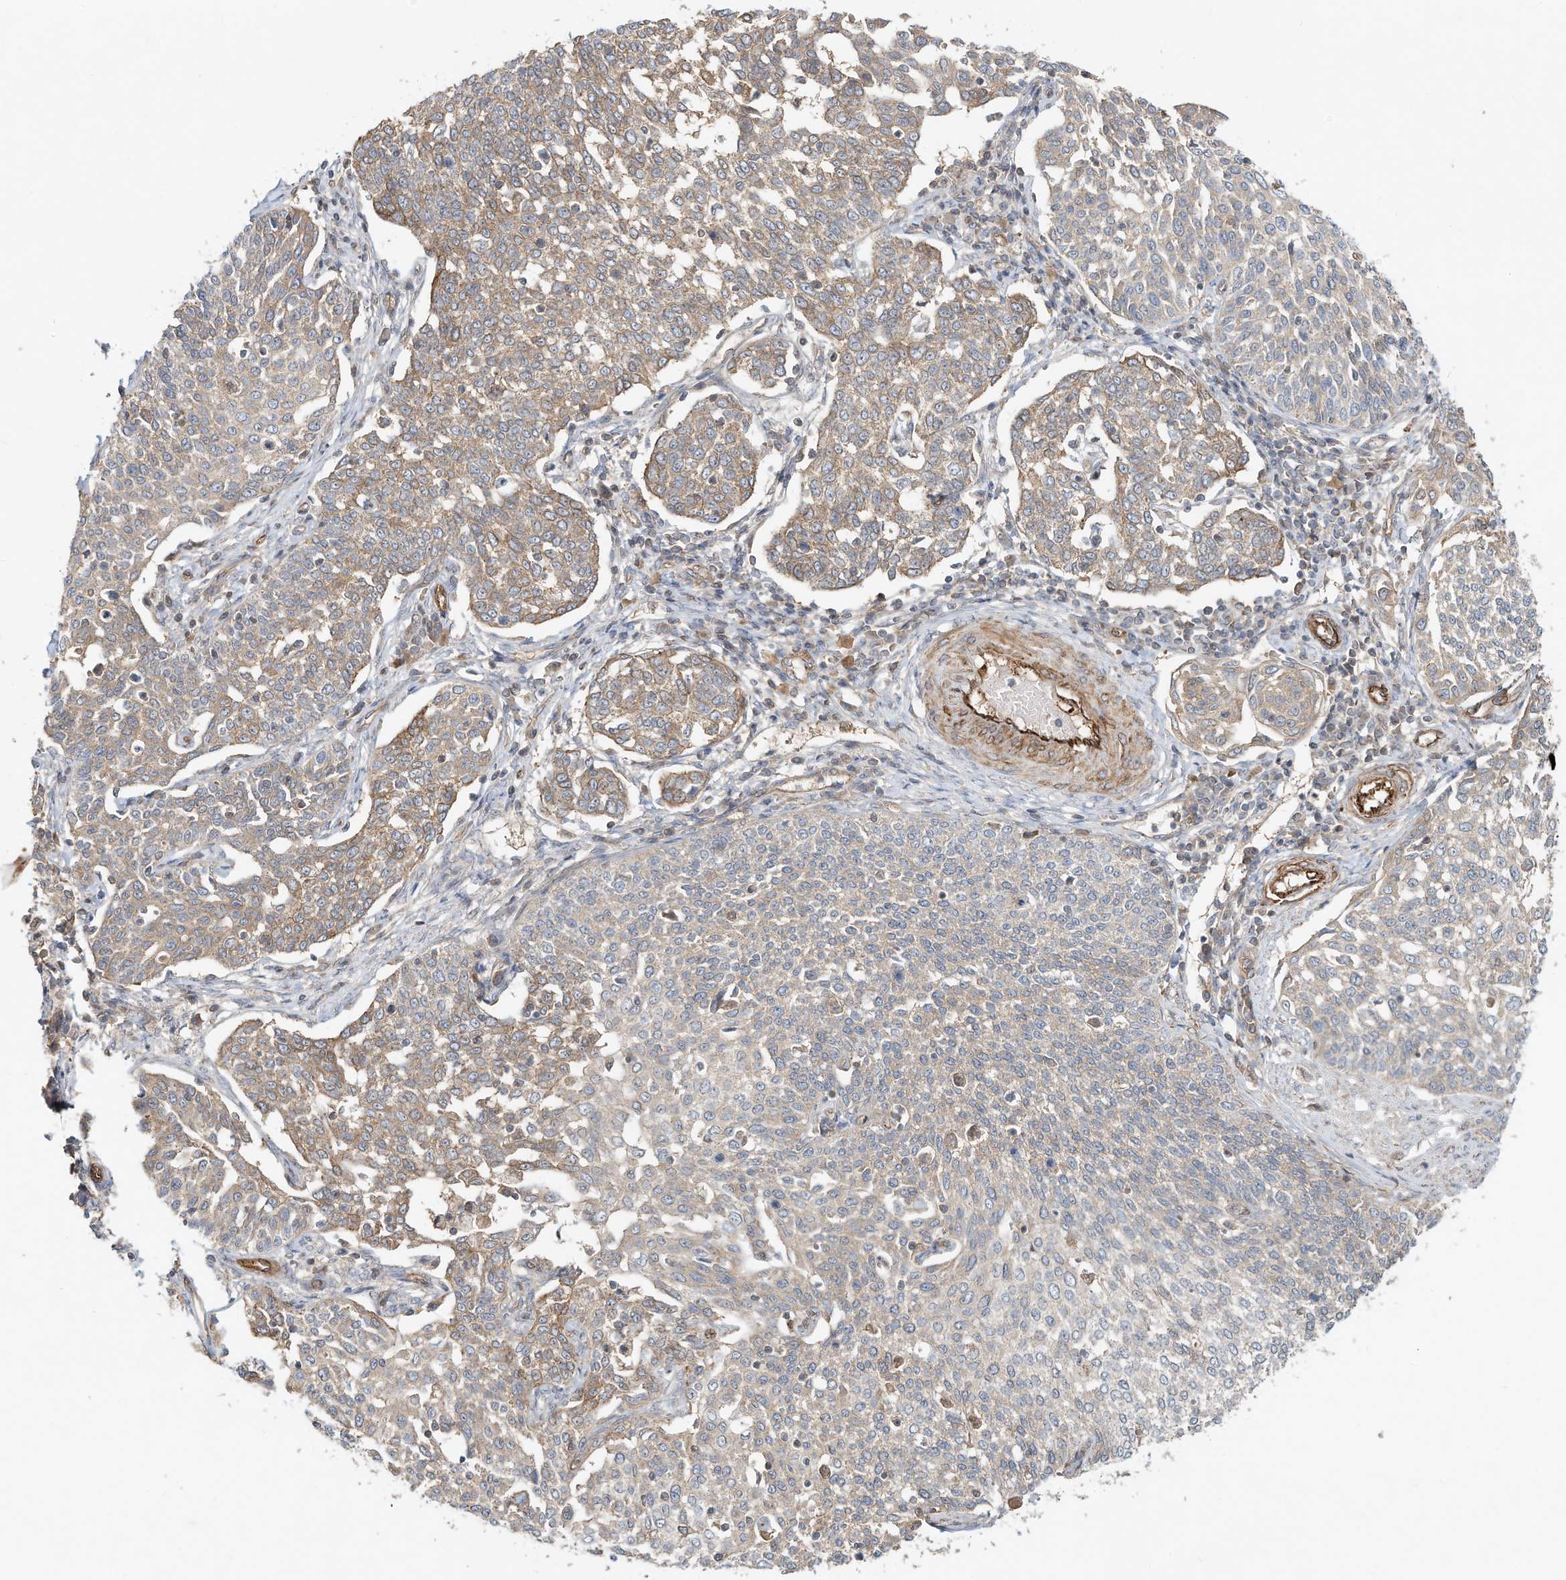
{"staining": {"intensity": "weak", "quantity": "25%-75%", "location": "cytoplasmic/membranous"}, "tissue": "cervical cancer", "cell_type": "Tumor cells", "image_type": "cancer", "snomed": [{"axis": "morphology", "description": "Squamous cell carcinoma, NOS"}, {"axis": "topography", "description": "Cervix"}], "caption": "This is a photomicrograph of immunohistochemistry (IHC) staining of cervical cancer, which shows weak staining in the cytoplasmic/membranous of tumor cells.", "gene": "HTR5A", "patient": {"sex": "female", "age": 34}}